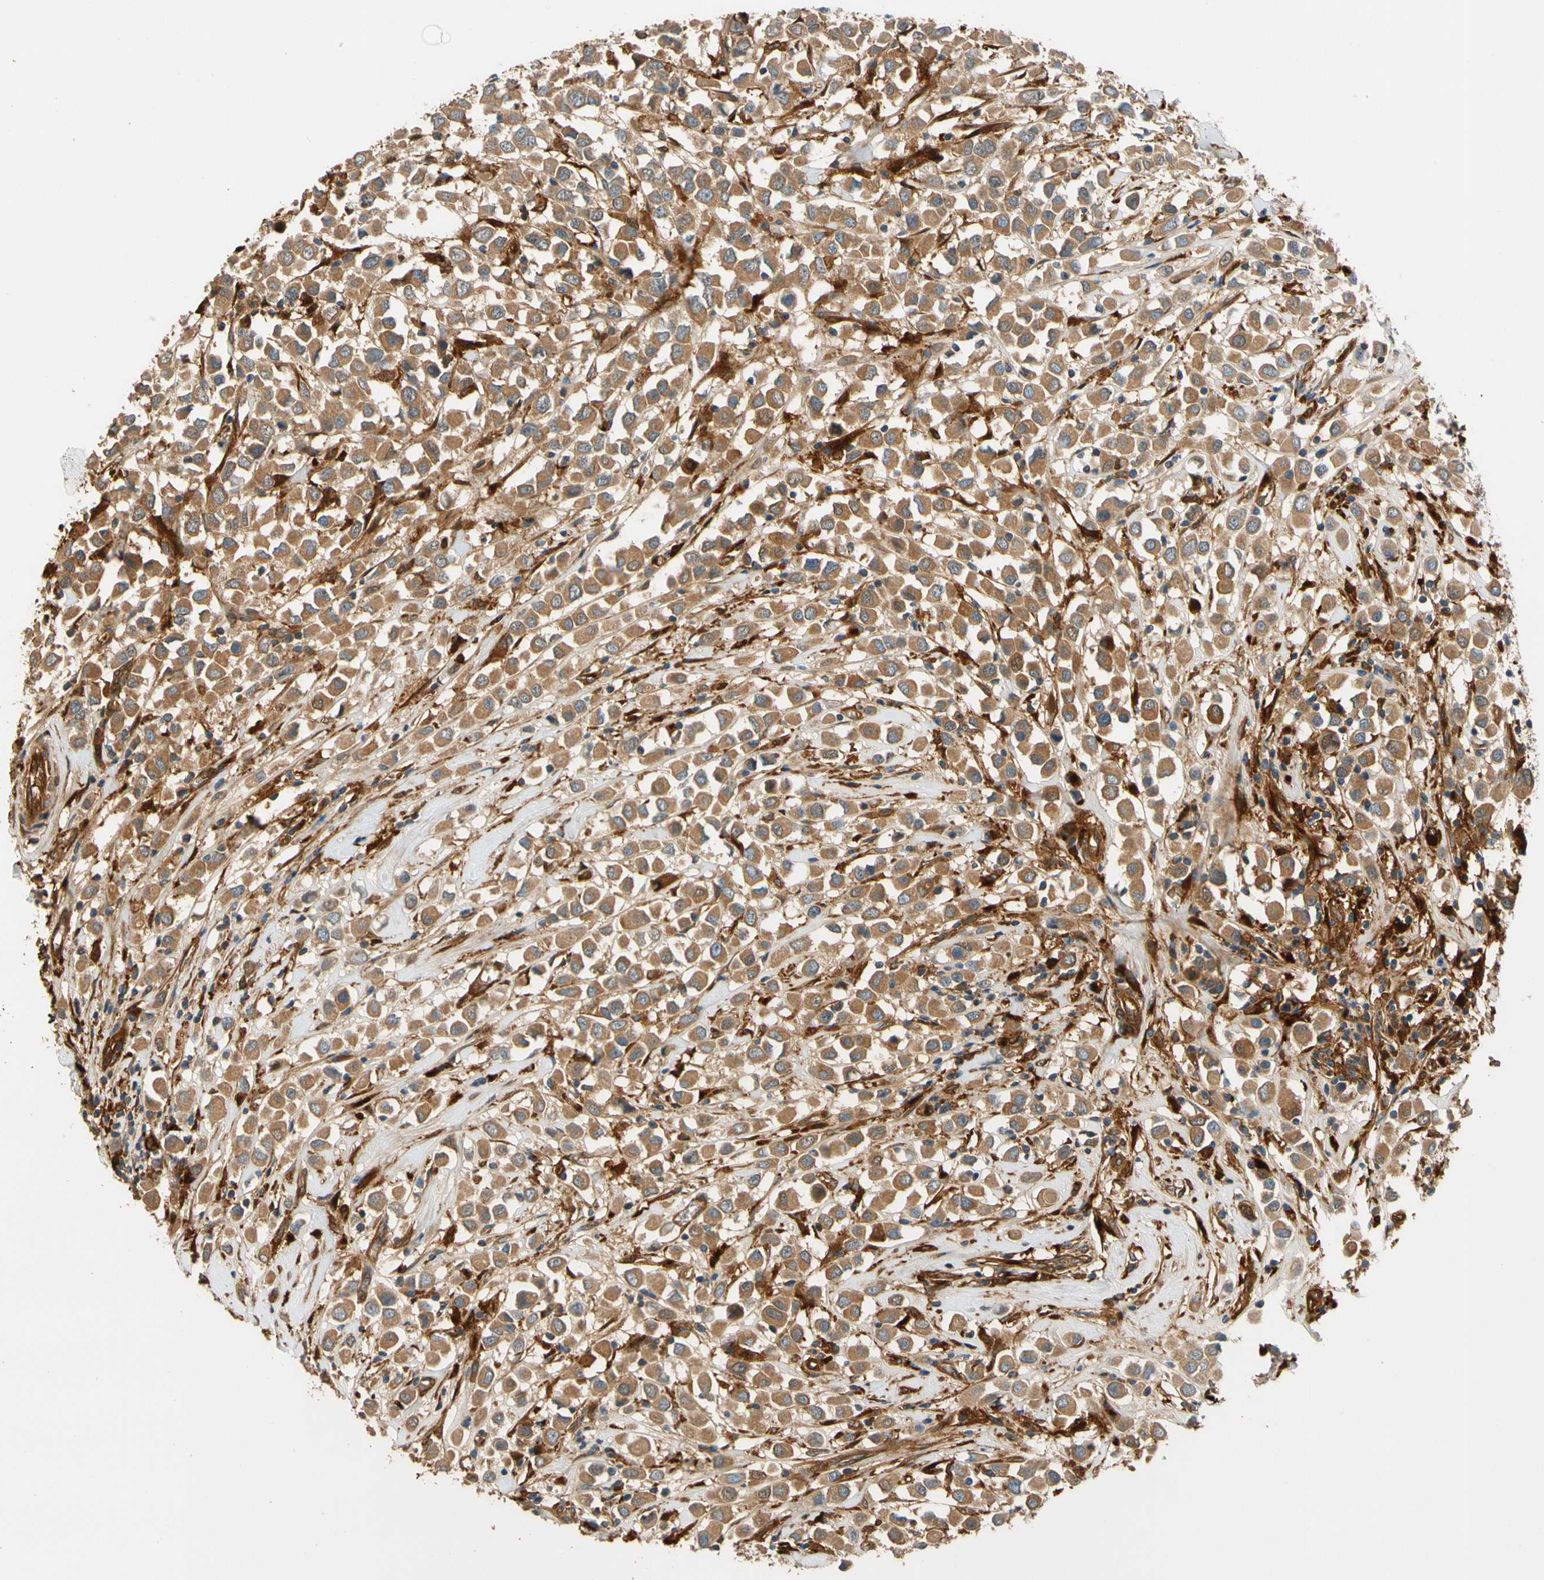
{"staining": {"intensity": "moderate", "quantity": ">75%", "location": "cytoplasmic/membranous"}, "tissue": "breast cancer", "cell_type": "Tumor cells", "image_type": "cancer", "snomed": [{"axis": "morphology", "description": "Duct carcinoma"}, {"axis": "topography", "description": "Breast"}], "caption": "Protein analysis of intraductal carcinoma (breast) tissue reveals moderate cytoplasmic/membranous positivity in about >75% of tumor cells.", "gene": "PARP14", "patient": {"sex": "female", "age": 61}}